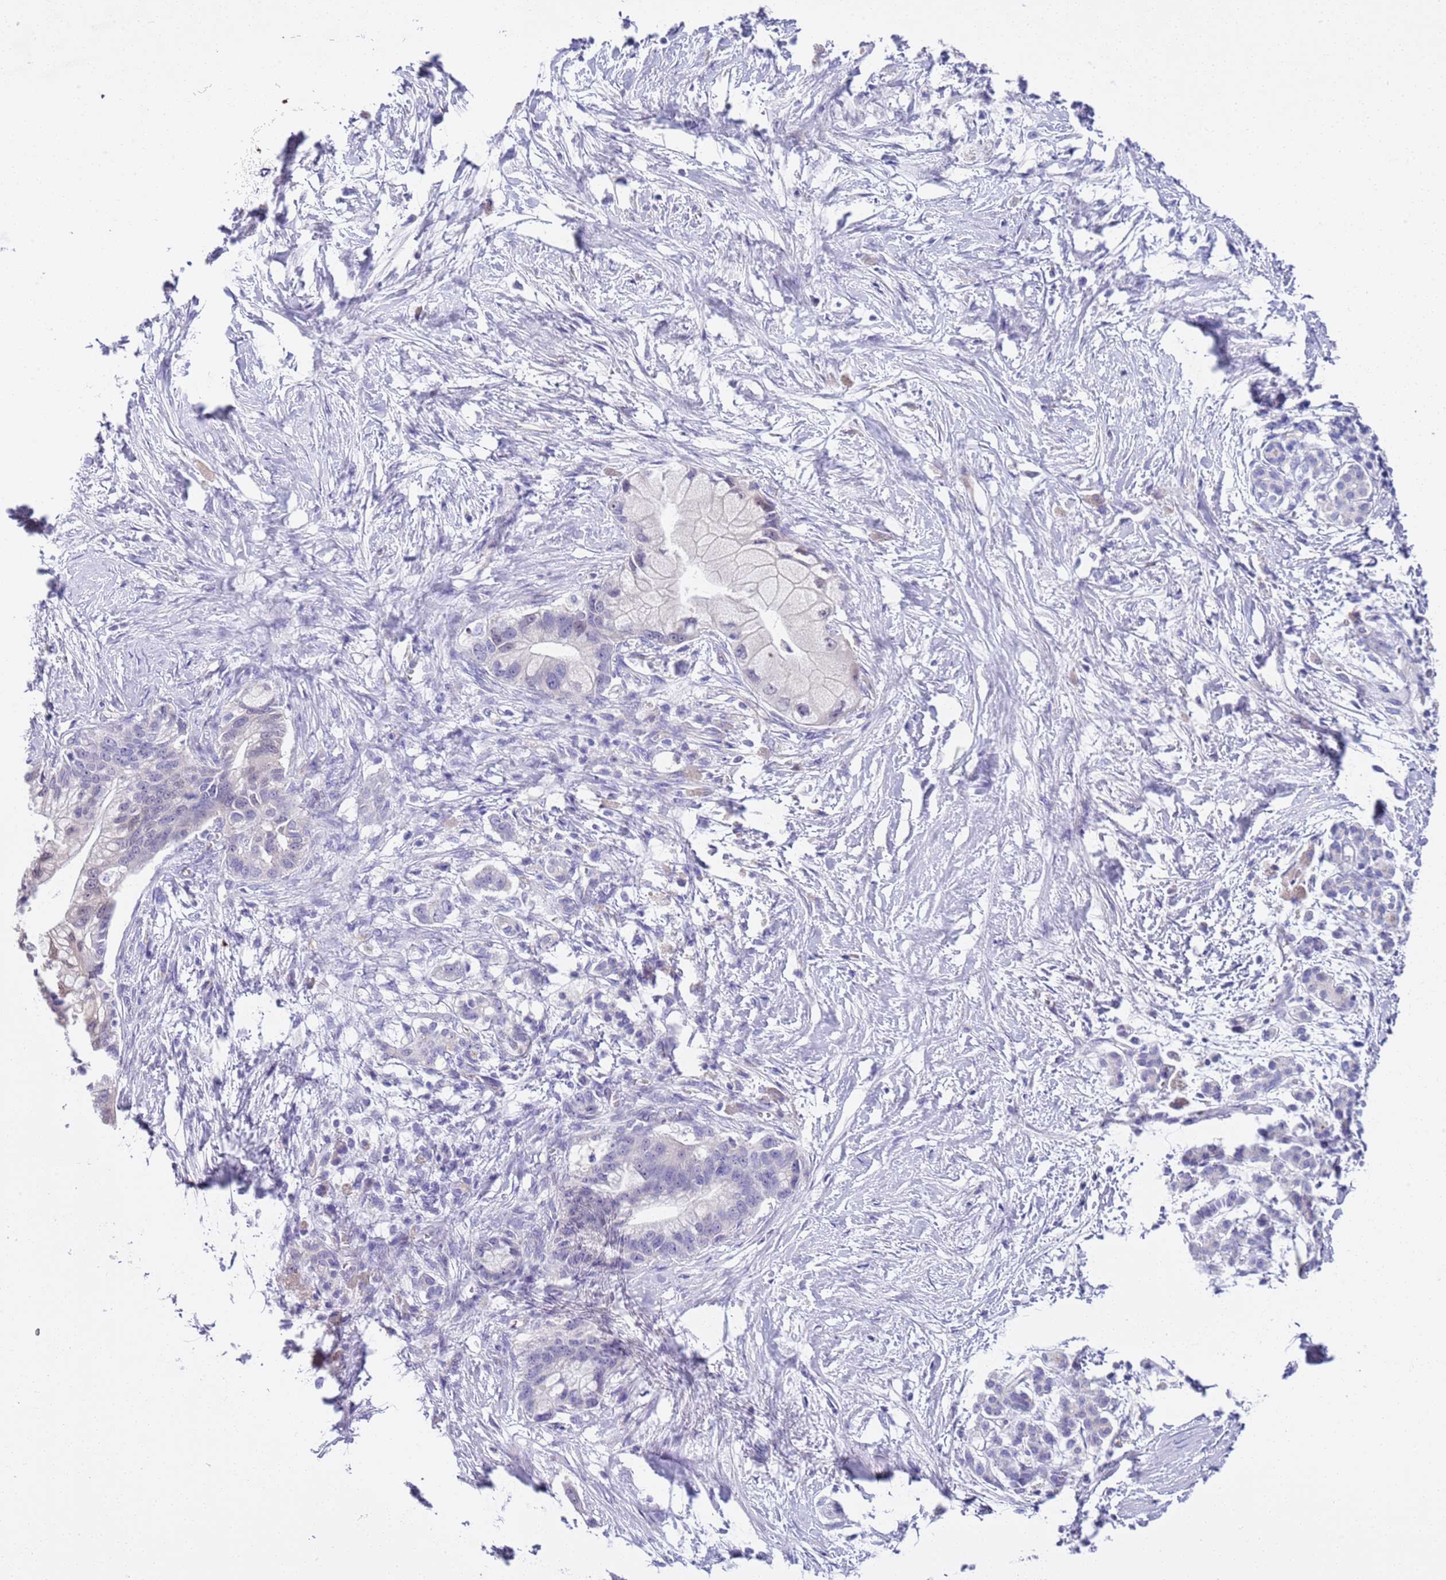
{"staining": {"intensity": "negative", "quantity": "none", "location": "none"}, "tissue": "pancreatic cancer", "cell_type": "Tumor cells", "image_type": "cancer", "snomed": [{"axis": "morphology", "description": "Adenocarcinoma, NOS"}, {"axis": "topography", "description": "Pancreas"}], "caption": "Pancreatic cancer (adenocarcinoma) was stained to show a protein in brown. There is no significant positivity in tumor cells.", "gene": "BRMS1L", "patient": {"sex": "male", "age": 68}}